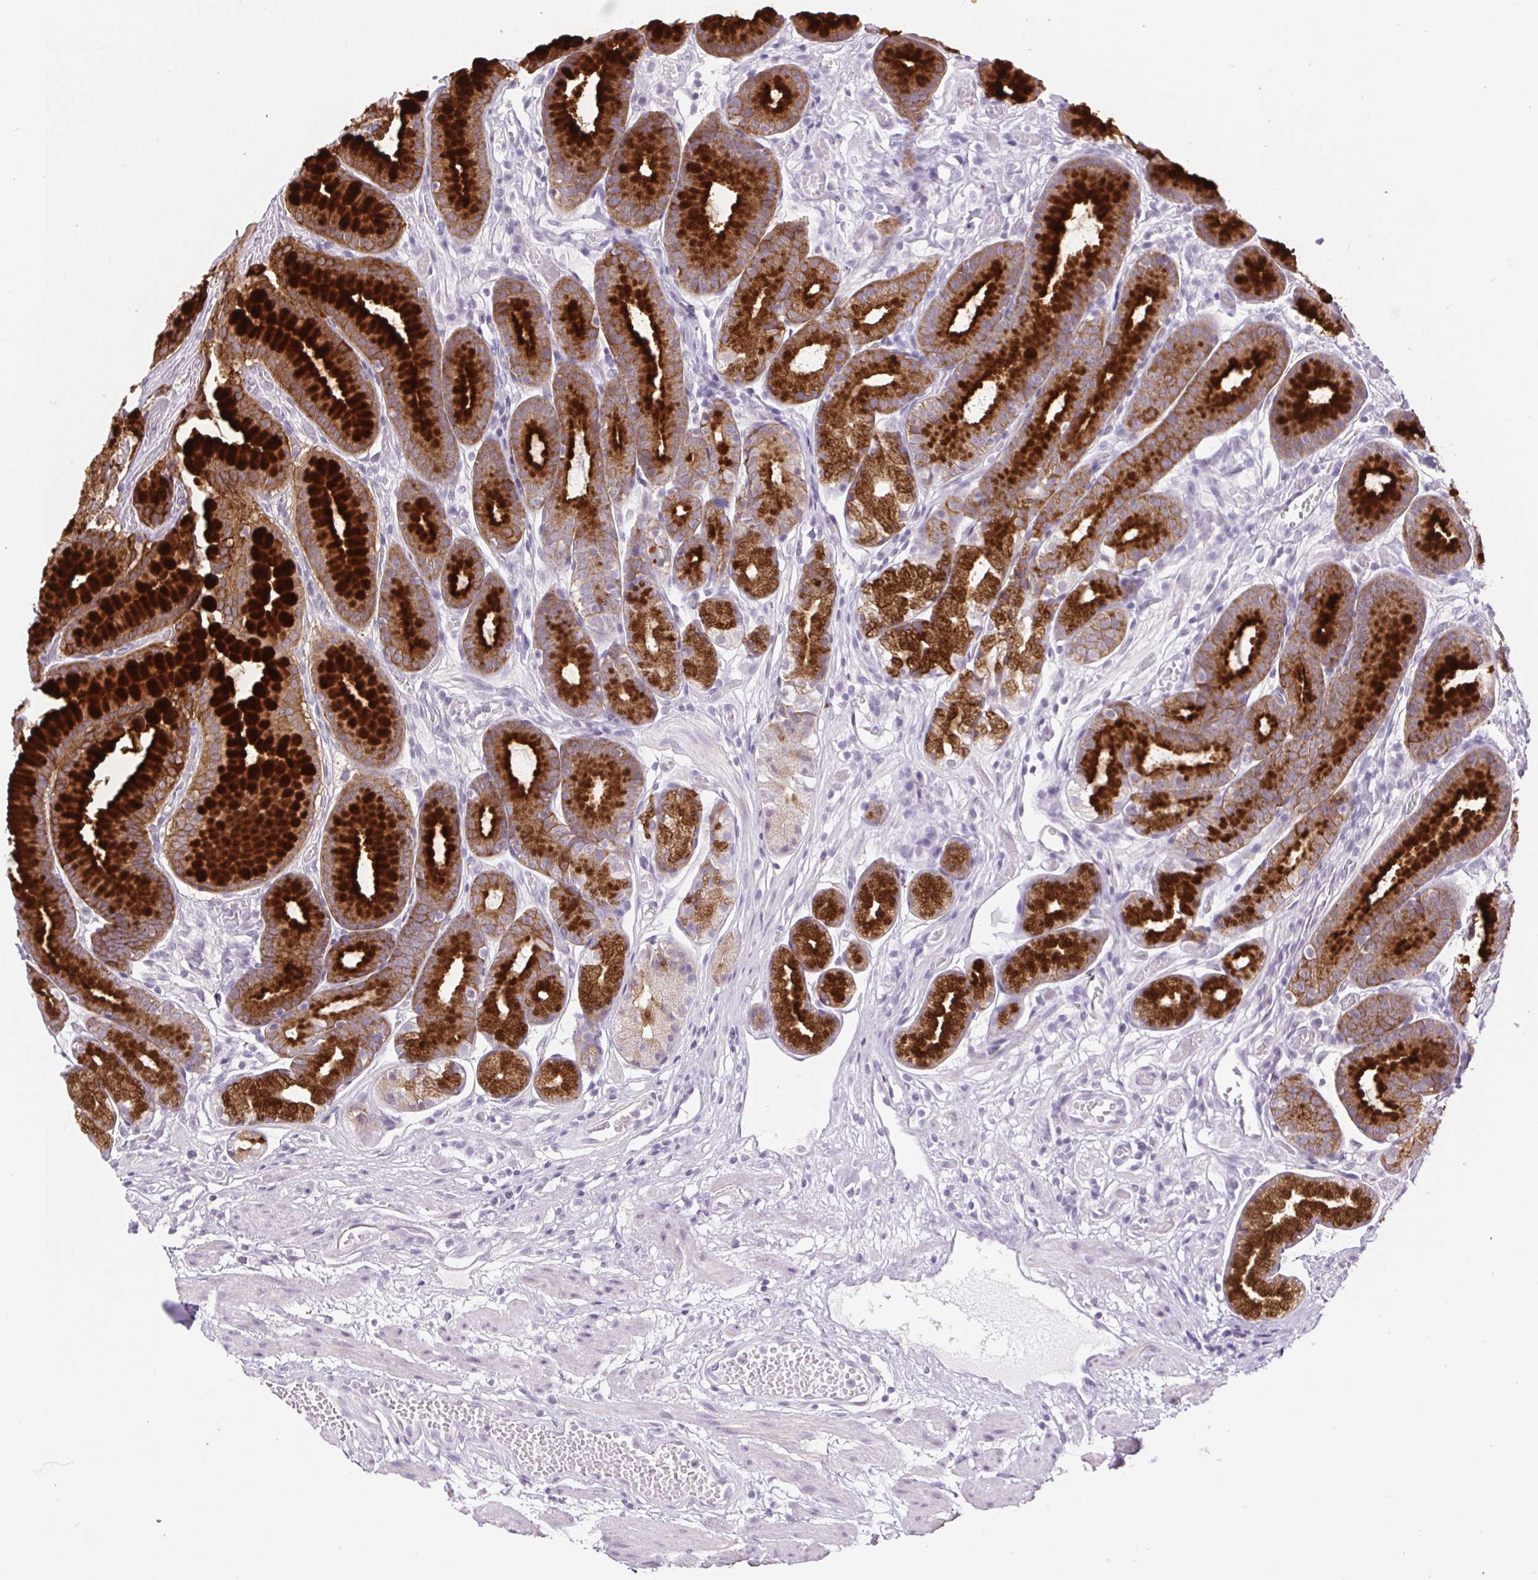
{"staining": {"intensity": "strong", "quantity": "25%-75%", "location": "cytoplasmic/membranous"}, "tissue": "stomach", "cell_type": "Glandular cells", "image_type": "normal", "snomed": [{"axis": "morphology", "description": "Normal tissue, NOS"}, {"axis": "topography", "description": "Smooth muscle"}, {"axis": "topography", "description": "Stomach"}], "caption": "Strong cytoplasmic/membranous expression for a protein is appreciated in about 25%-75% of glandular cells of benign stomach using IHC.", "gene": "BCAS1", "patient": {"sex": "male", "age": 70}}